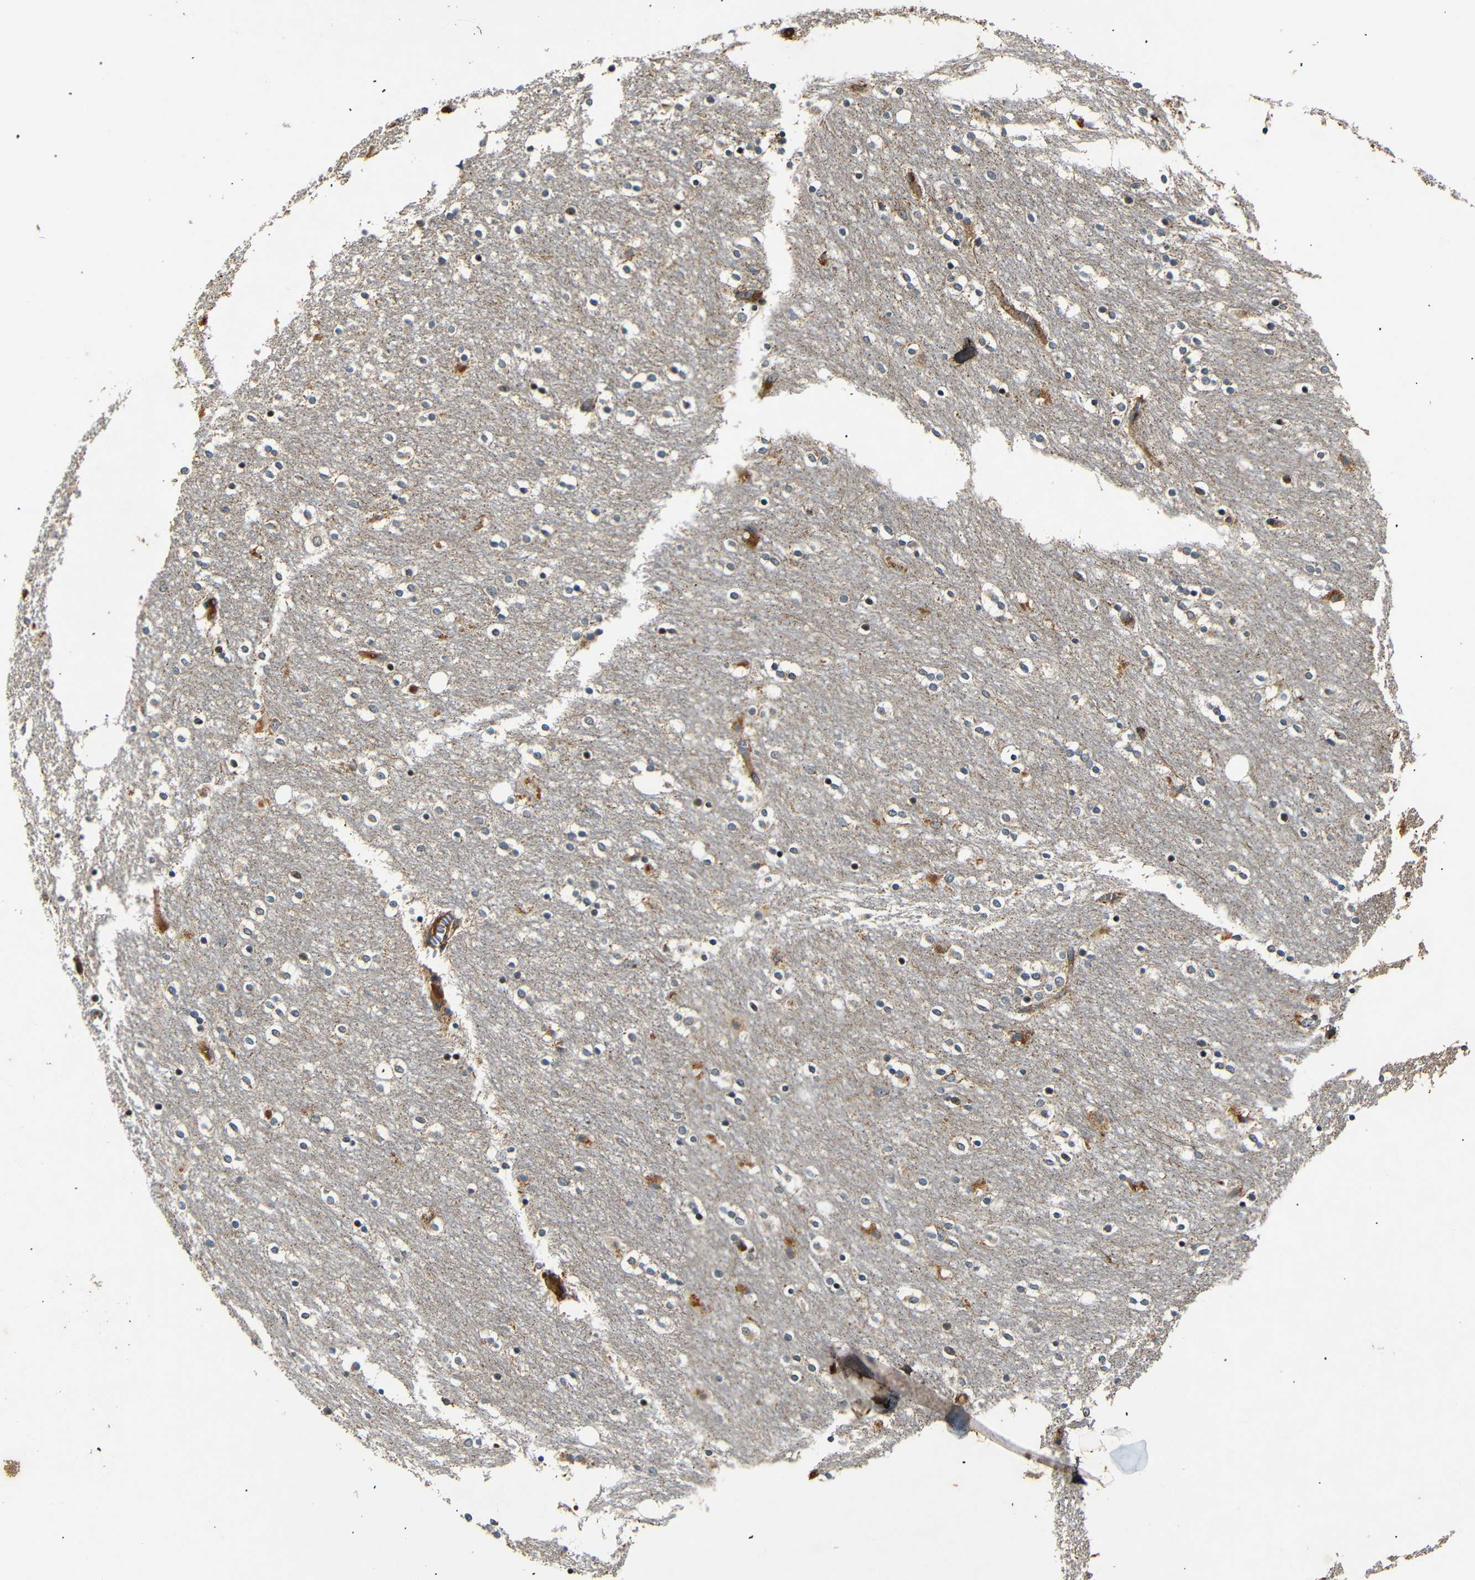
{"staining": {"intensity": "moderate", "quantity": "<25%", "location": "cytoplasmic/membranous"}, "tissue": "caudate", "cell_type": "Glial cells", "image_type": "normal", "snomed": [{"axis": "morphology", "description": "Normal tissue, NOS"}, {"axis": "topography", "description": "Lateral ventricle wall"}], "caption": "Brown immunohistochemical staining in normal caudate shows moderate cytoplasmic/membranous positivity in approximately <25% of glial cells. Nuclei are stained in blue.", "gene": "TANK", "patient": {"sex": "female", "age": 54}}